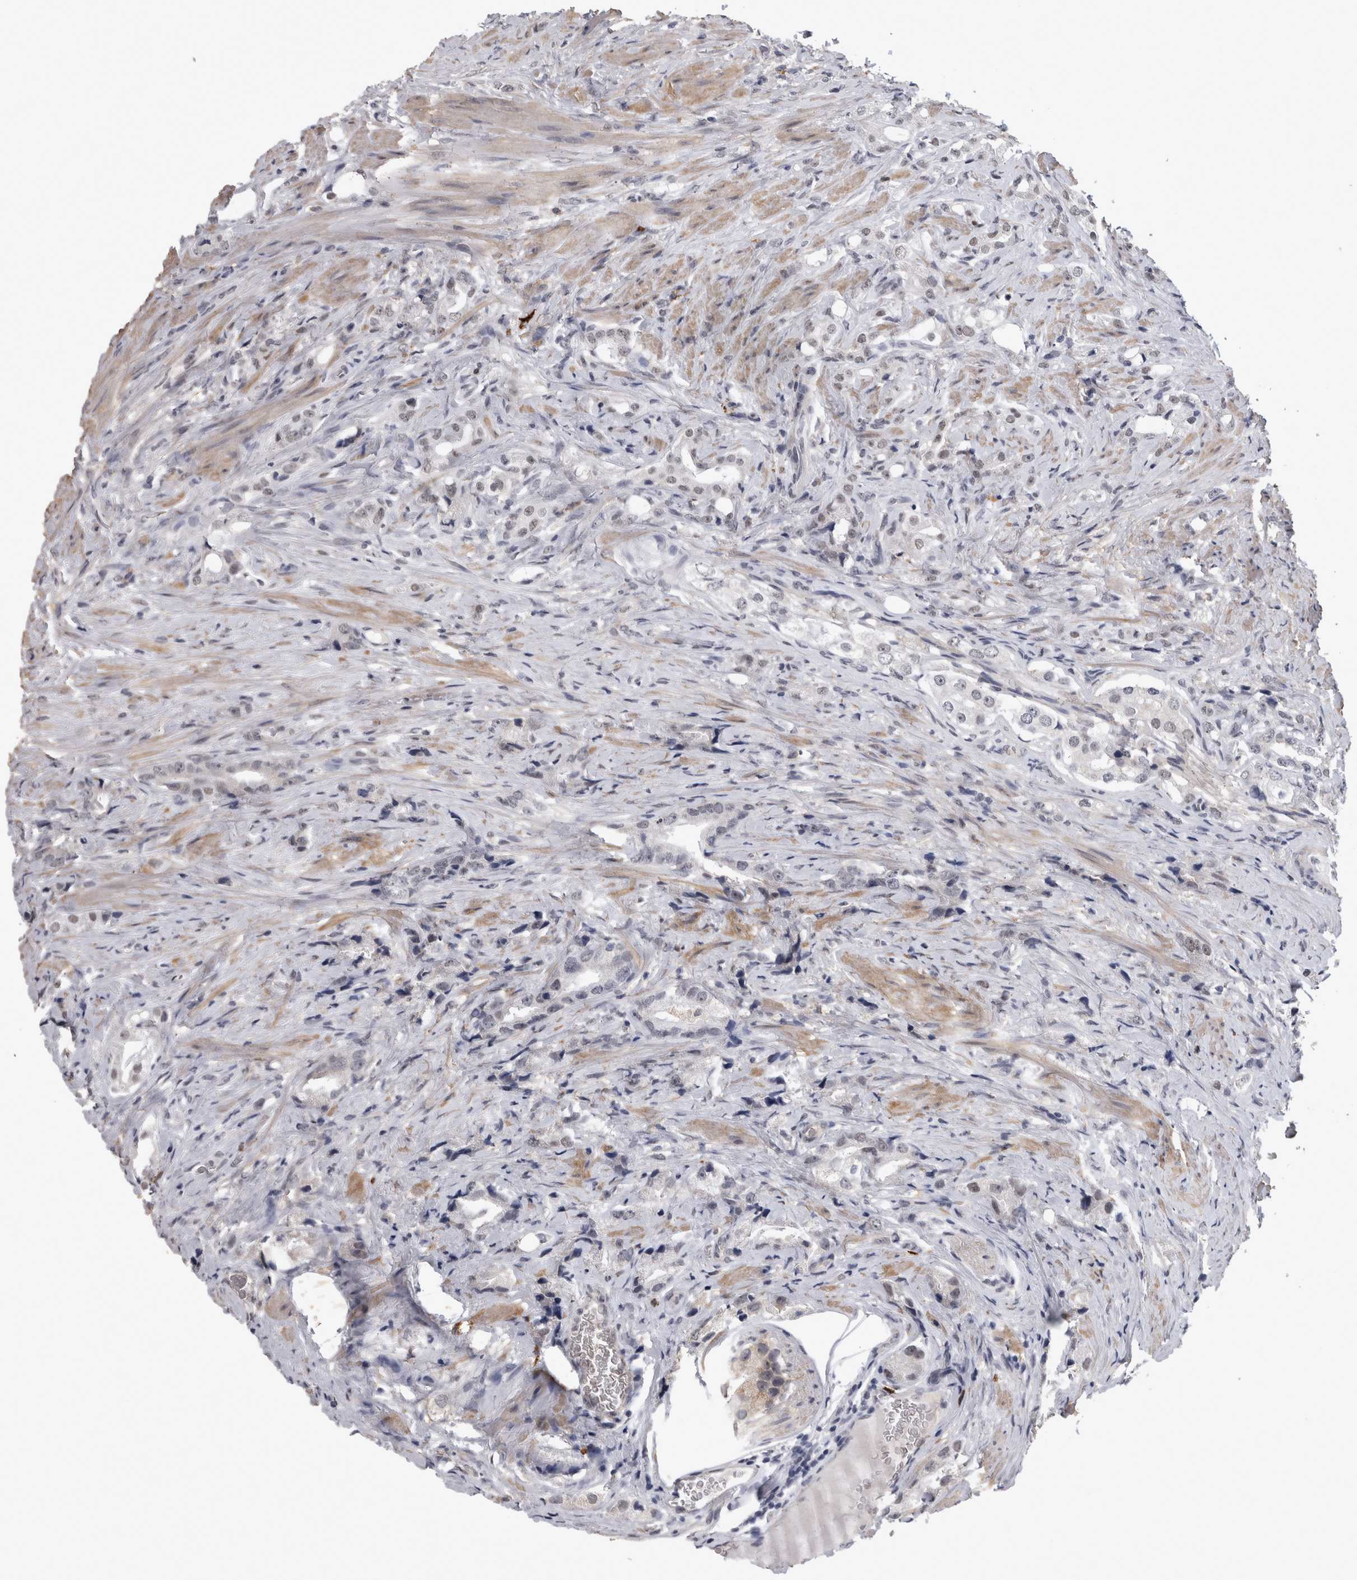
{"staining": {"intensity": "weak", "quantity": "<25%", "location": "nuclear"}, "tissue": "prostate cancer", "cell_type": "Tumor cells", "image_type": "cancer", "snomed": [{"axis": "morphology", "description": "Adenocarcinoma, High grade"}, {"axis": "topography", "description": "Prostate"}], "caption": "Immunohistochemistry (IHC) histopathology image of prostate cancer (high-grade adenocarcinoma) stained for a protein (brown), which displays no staining in tumor cells.", "gene": "PEBP4", "patient": {"sex": "male", "age": 63}}